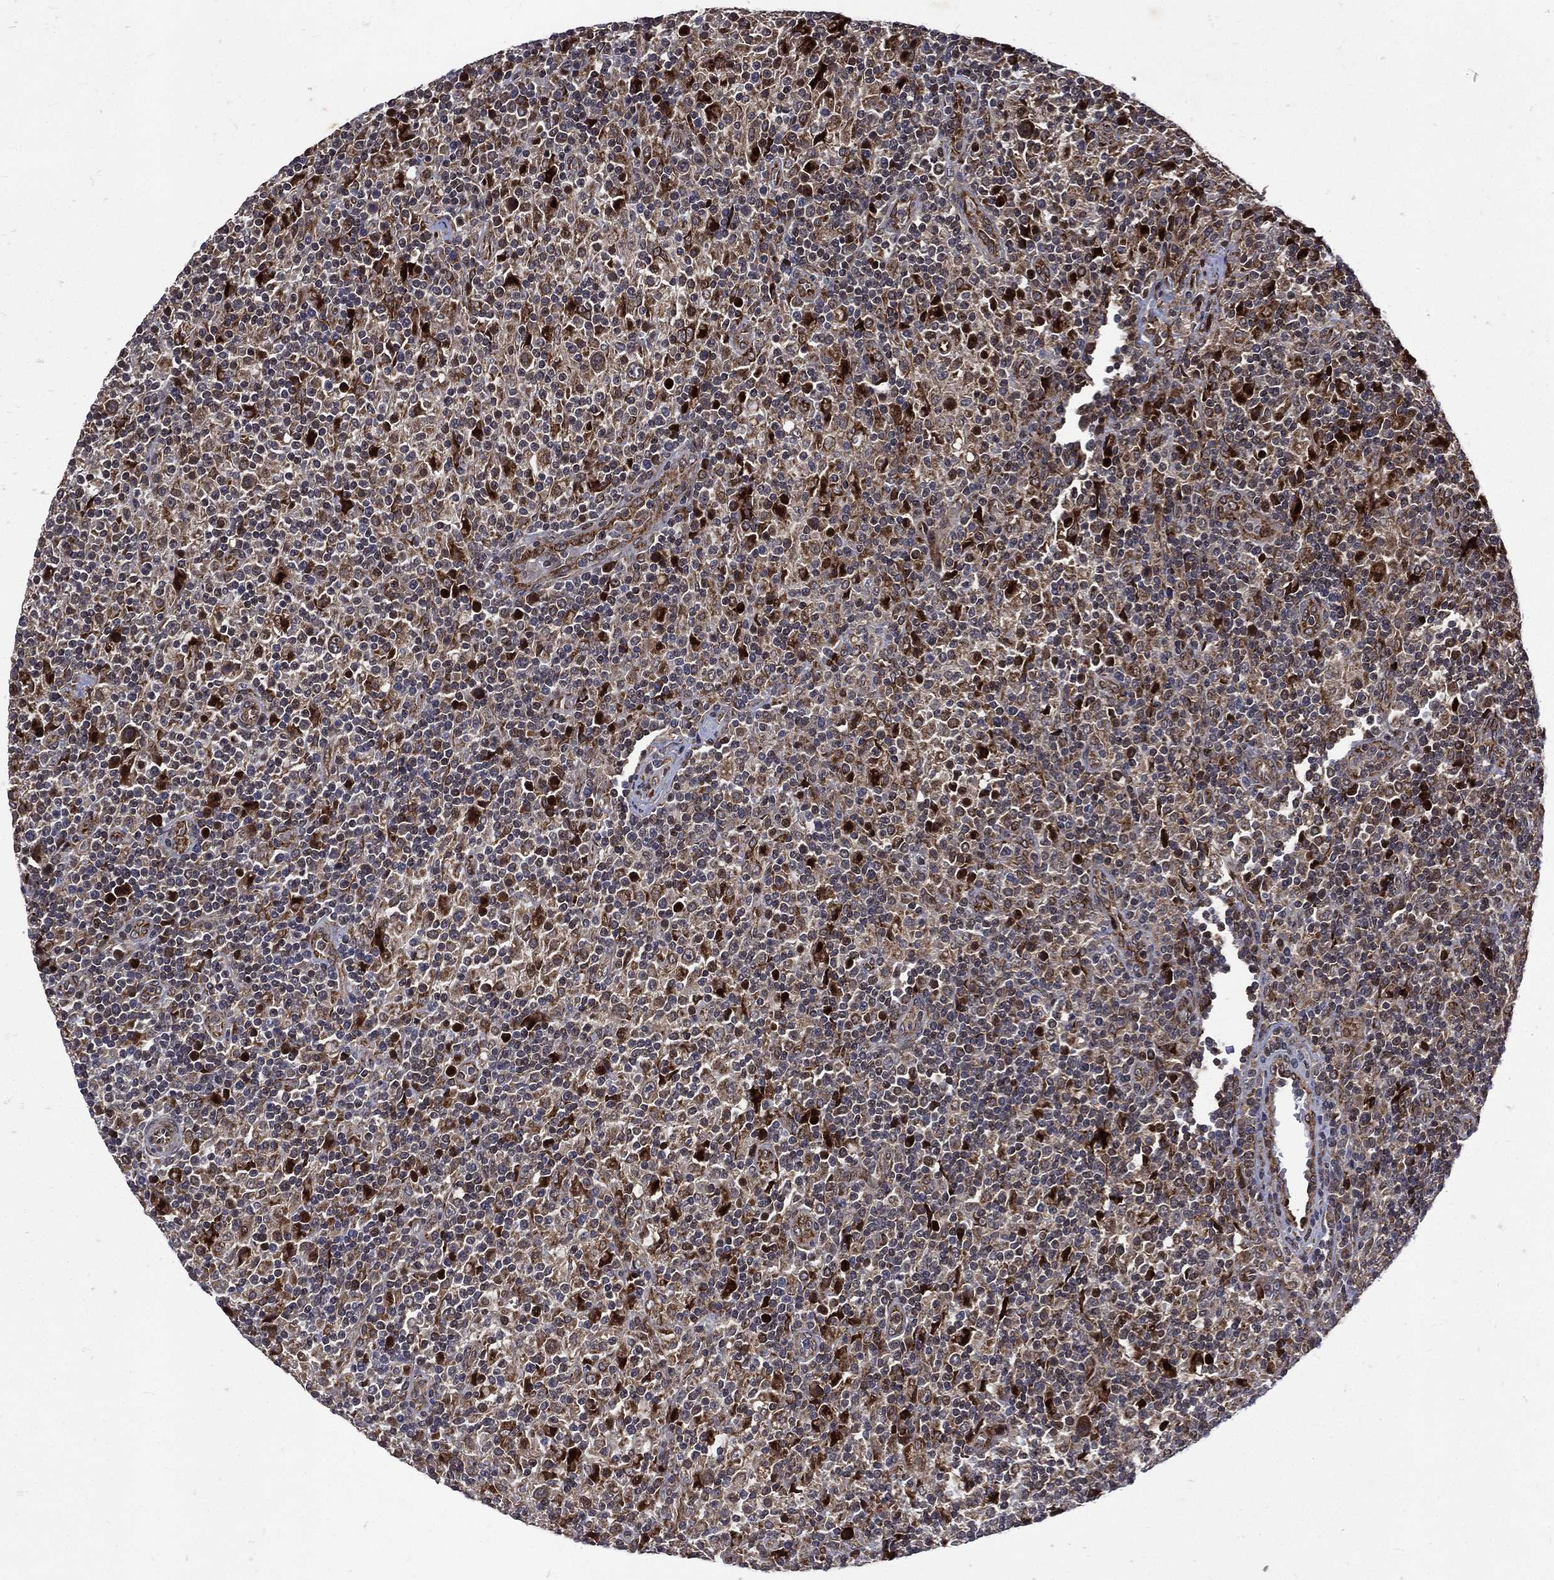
{"staining": {"intensity": "moderate", "quantity": "25%-75%", "location": "cytoplasmic/membranous"}, "tissue": "lymphoma", "cell_type": "Tumor cells", "image_type": "cancer", "snomed": [{"axis": "morphology", "description": "Hodgkin's disease, NOS"}, {"axis": "topography", "description": "Lymph node"}], "caption": "High-power microscopy captured an IHC histopathology image of lymphoma, revealing moderate cytoplasmic/membranous expression in about 25%-75% of tumor cells. The staining was performed using DAB to visualize the protein expression in brown, while the nuclei were stained in blue with hematoxylin (Magnification: 20x).", "gene": "RAB11FIP4", "patient": {"sex": "male", "age": 70}}